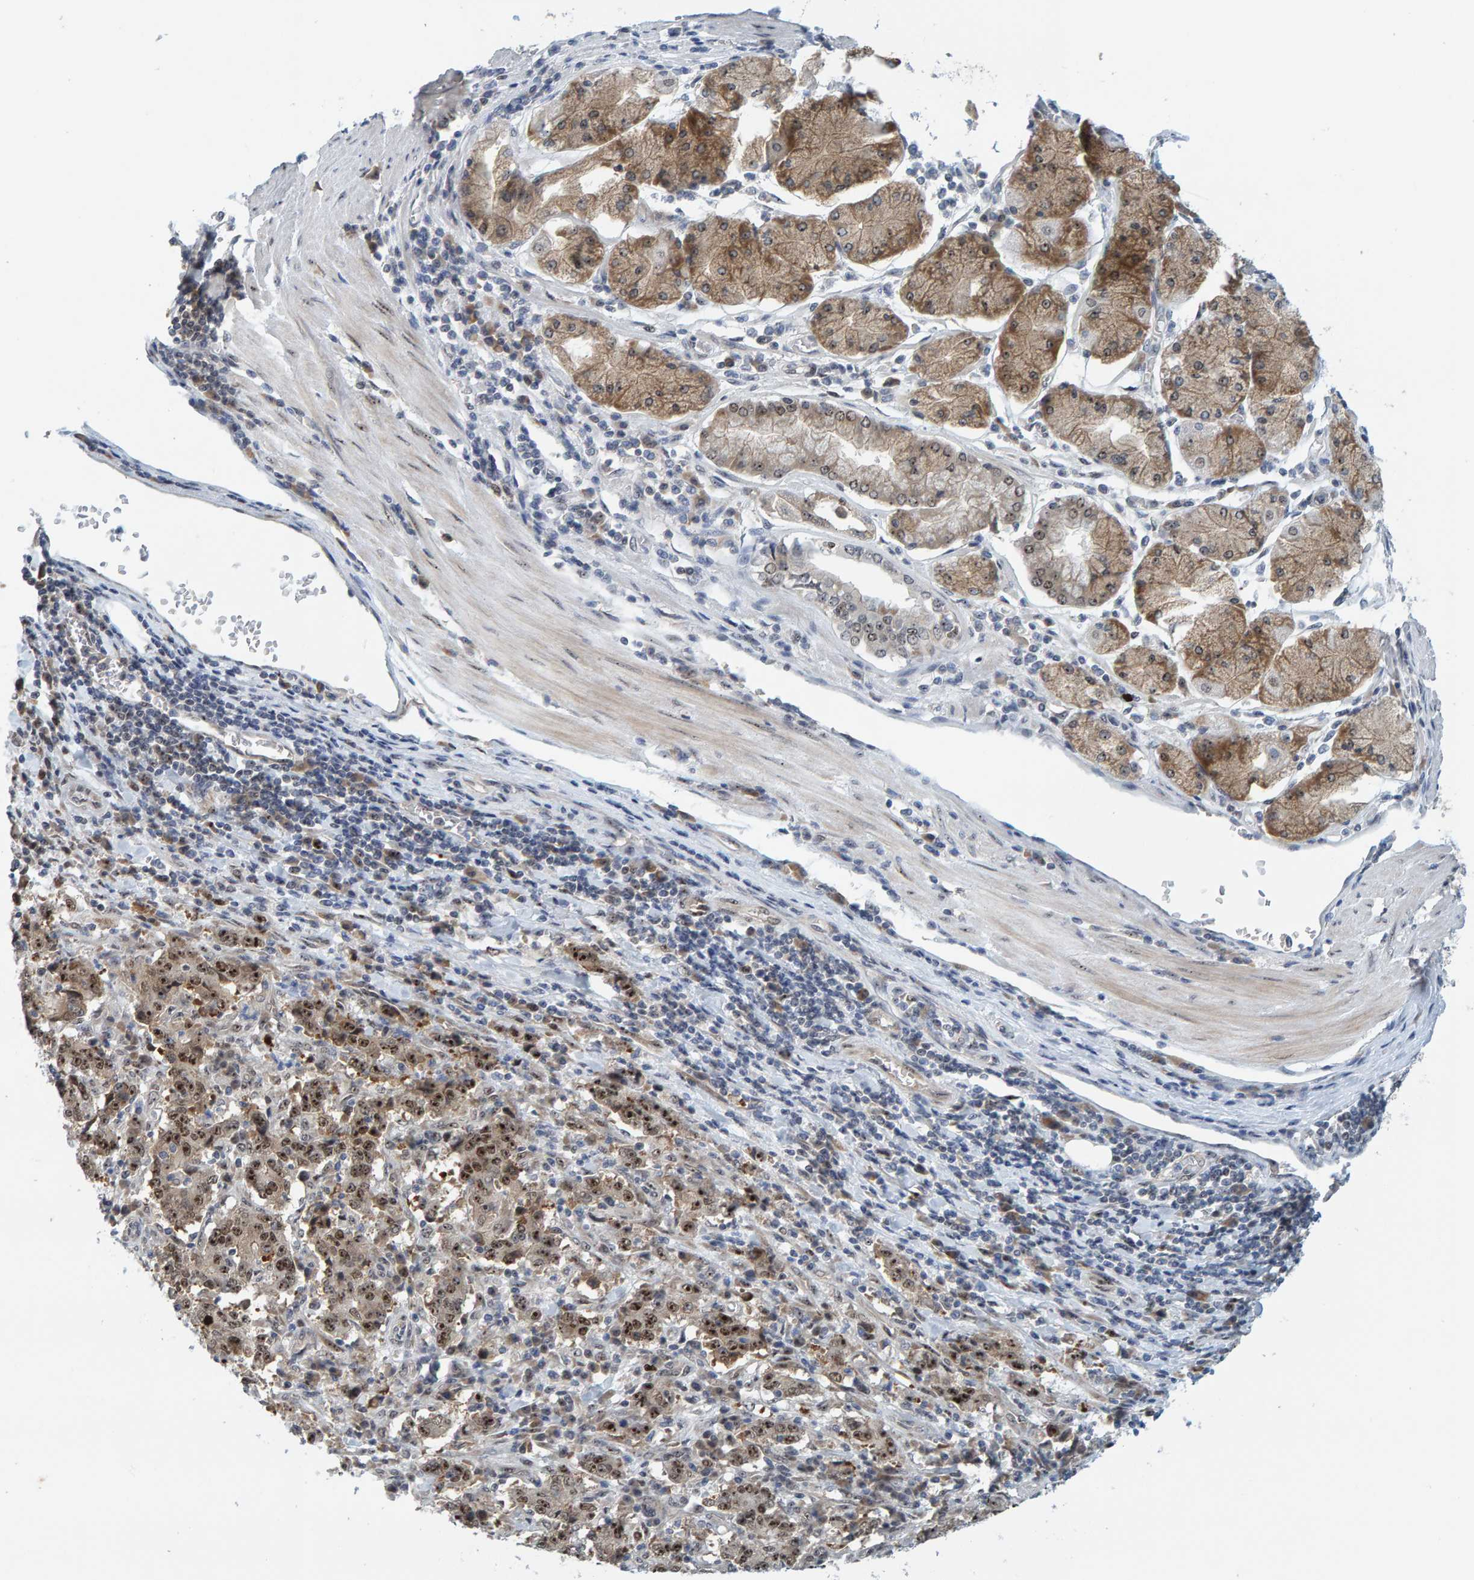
{"staining": {"intensity": "moderate", "quantity": ">75%", "location": "nuclear"}, "tissue": "stomach cancer", "cell_type": "Tumor cells", "image_type": "cancer", "snomed": [{"axis": "morphology", "description": "Normal tissue, NOS"}, {"axis": "morphology", "description": "Adenocarcinoma, NOS"}, {"axis": "topography", "description": "Stomach, upper"}, {"axis": "topography", "description": "Stomach"}], "caption": "Immunohistochemical staining of stomach cancer (adenocarcinoma) shows medium levels of moderate nuclear positivity in approximately >75% of tumor cells. The staining was performed using DAB, with brown indicating positive protein expression. Nuclei are stained blue with hematoxylin.", "gene": "POLR1E", "patient": {"sex": "male", "age": 59}}